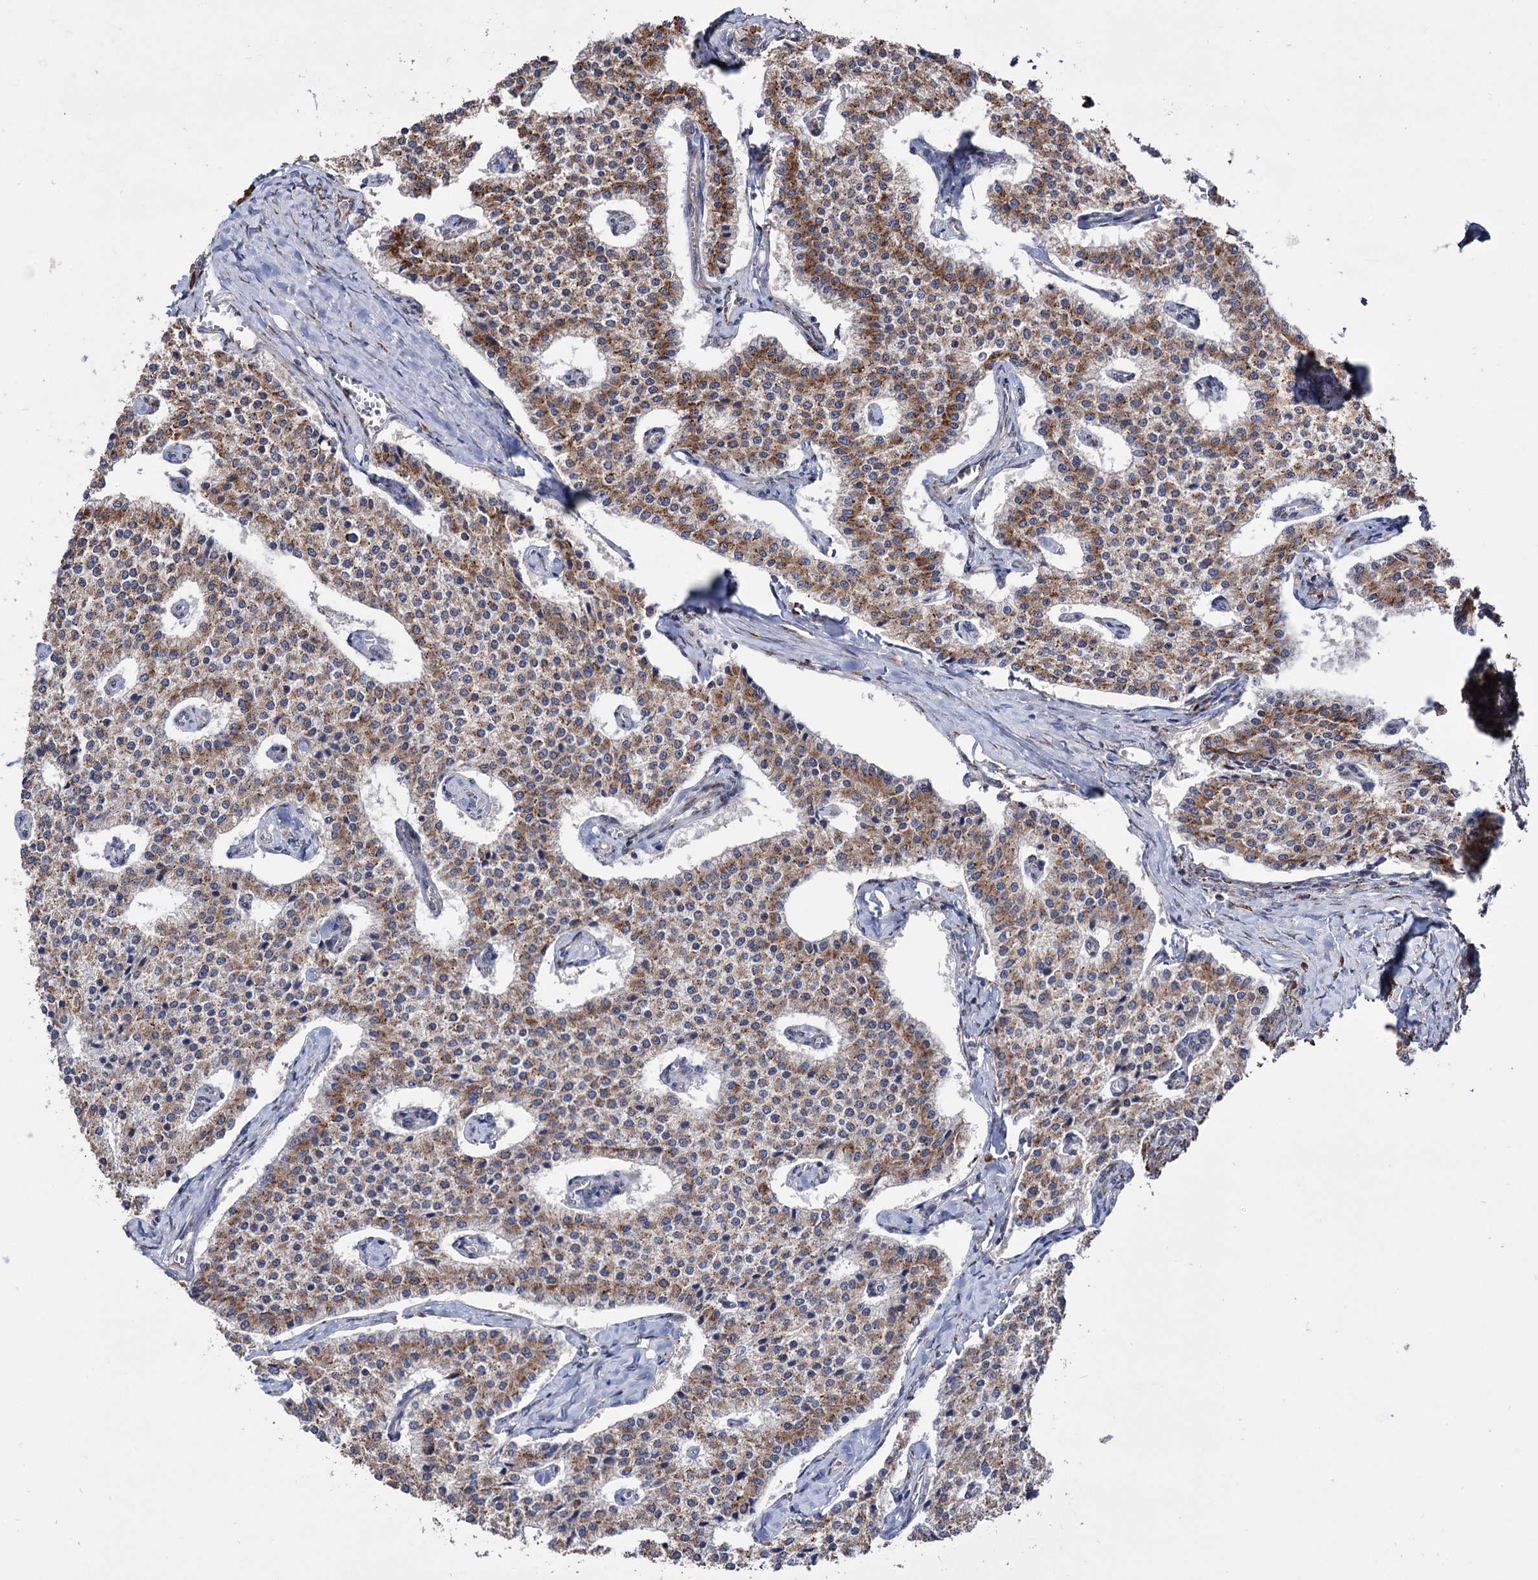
{"staining": {"intensity": "moderate", "quantity": ">75%", "location": "cytoplasmic/membranous"}, "tissue": "carcinoid", "cell_type": "Tumor cells", "image_type": "cancer", "snomed": [{"axis": "morphology", "description": "Carcinoid, malignant, NOS"}, {"axis": "topography", "description": "Colon"}], "caption": "Human carcinoid stained with a brown dye reveals moderate cytoplasmic/membranous positive staining in approximately >75% of tumor cells.", "gene": "CDAN1", "patient": {"sex": "female", "age": 52}}